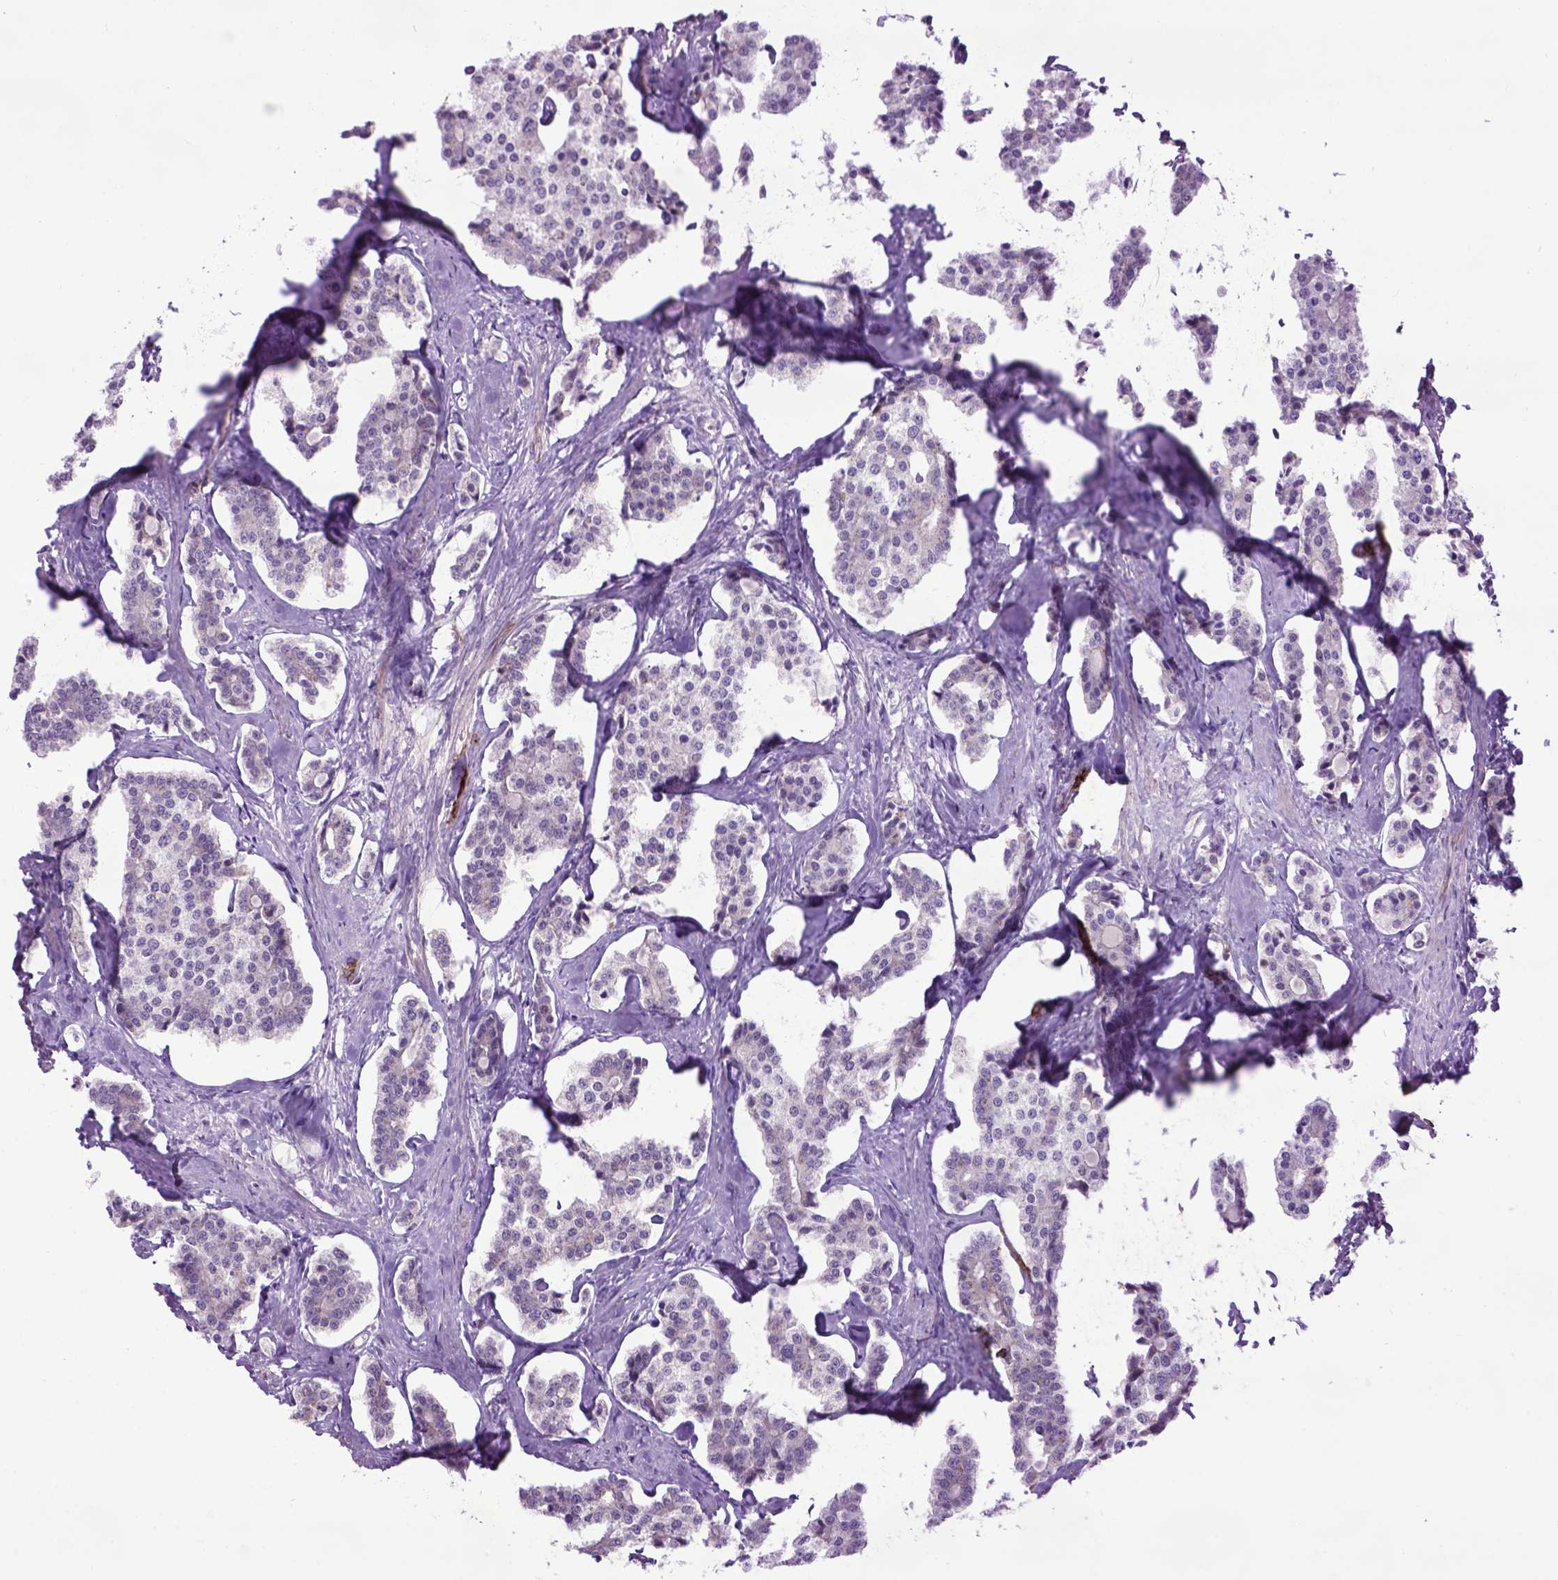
{"staining": {"intensity": "negative", "quantity": "none", "location": "none"}, "tissue": "carcinoid", "cell_type": "Tumor cells", "image_type": "cancer", "snomed": [{"axis": "morphology", "description": "Carcinoid, malignant, NOS"}, {"axis": "topography", "description": "Small intestine"}], "caption": "Carcinoid (malignant) was stained to show a protein in brown. There is no significant staining in tumor cells. Brightfield microscopy of IHC stained with DAB (3,3'-diaminobenzidine) (brown) and hematoxylin (blue), captured at high magnification.", "gene": "EMILIN3", "patient": {"sex": "female", "age": 65}}